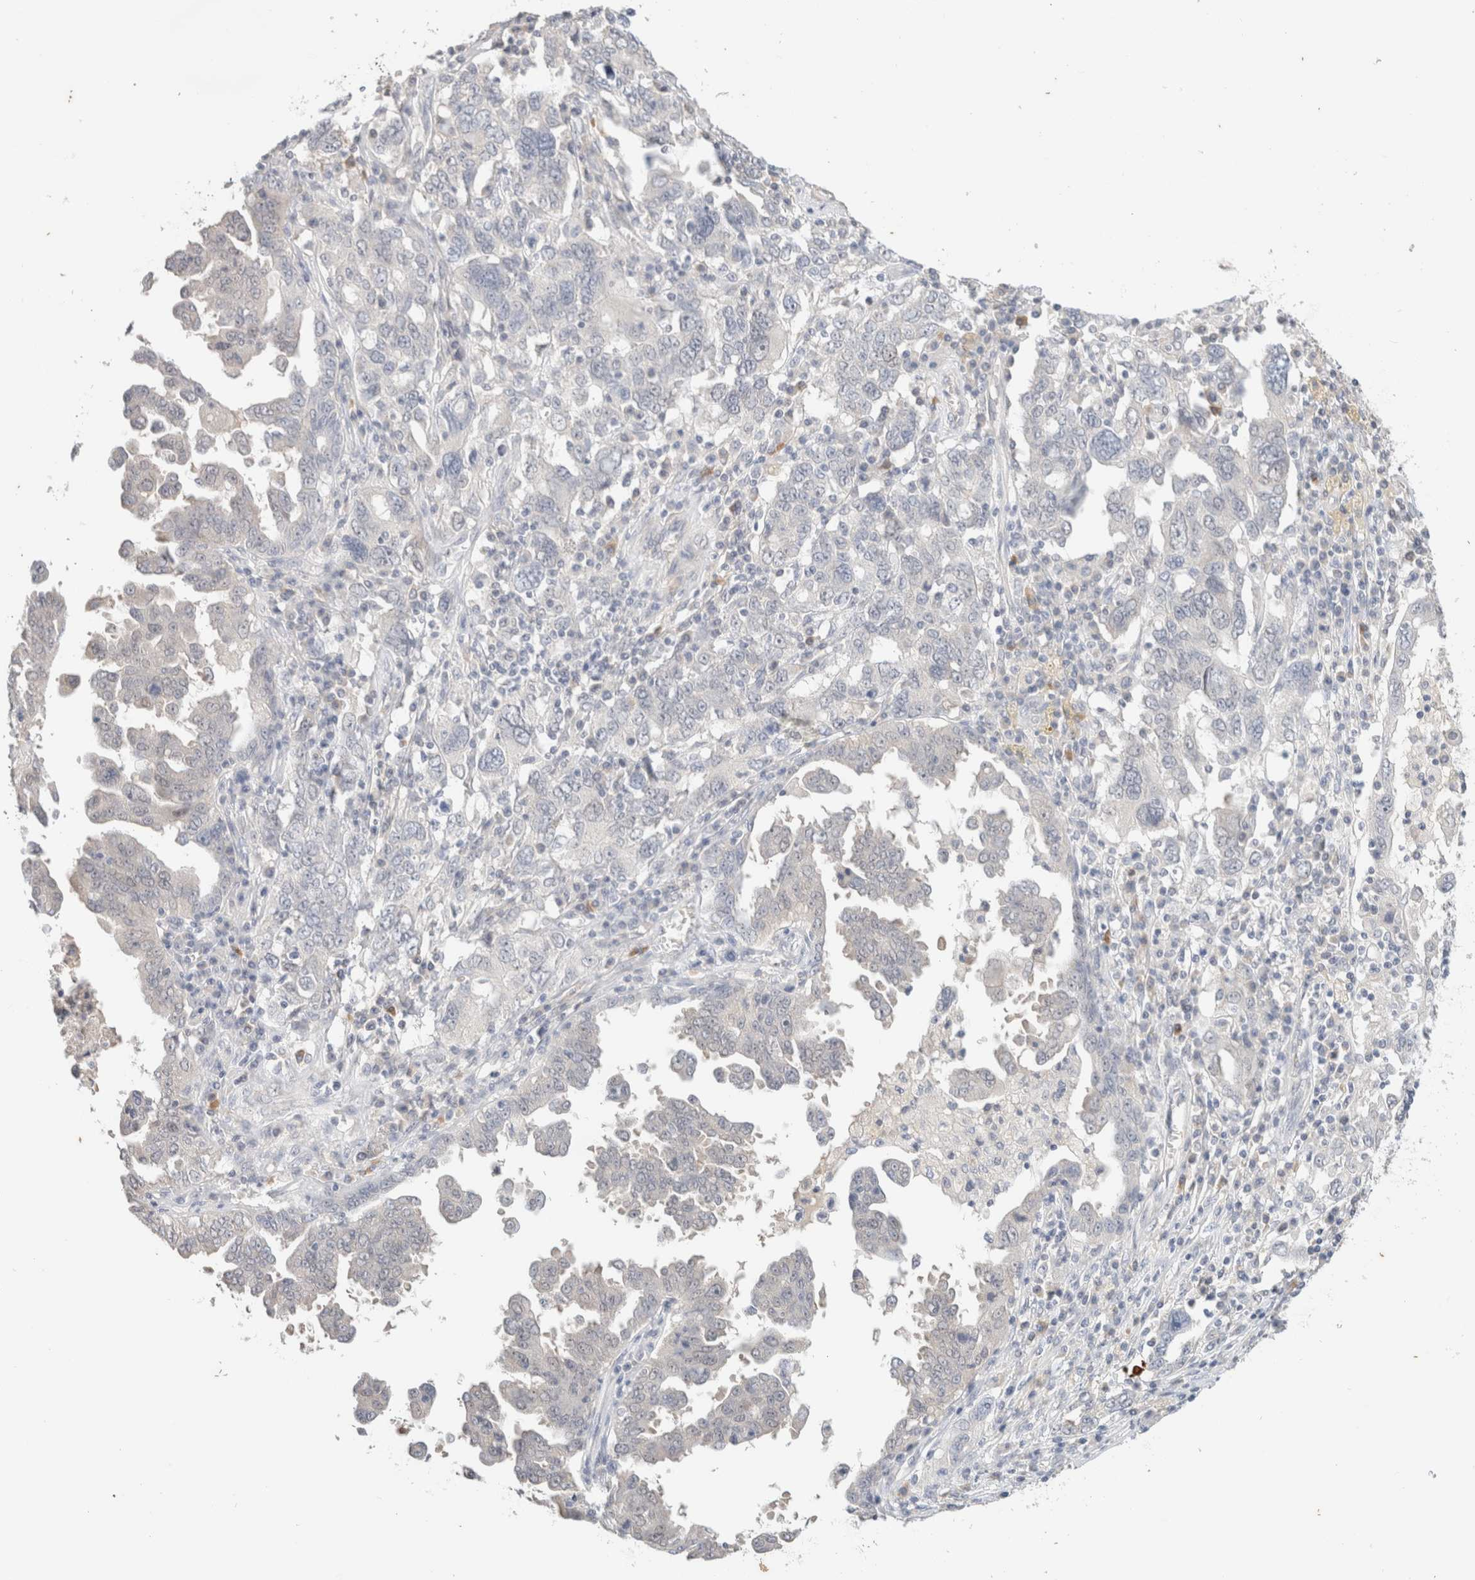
{"staining": {"intensity": "negative", "quantity": "none", "location": "none"}, "tissue": "ovarian cancer", "cell_type": "Tumor cells", "image_type": "cancer", "snomed": [{"axis": "morphology", "description": "Carcinoma, endometroid"}, {"axis": "topography", "description": "Ovary"}], "caption": "An immunohistochemistry histopathology image of ovarian cancer (endometroid carcinoma) is shown. There is no staining in tumor cells of ovarian cancer (endometroid carcinoma).", "gene": "SPRTN", "patient": {"sex": "female", "age": 62}}